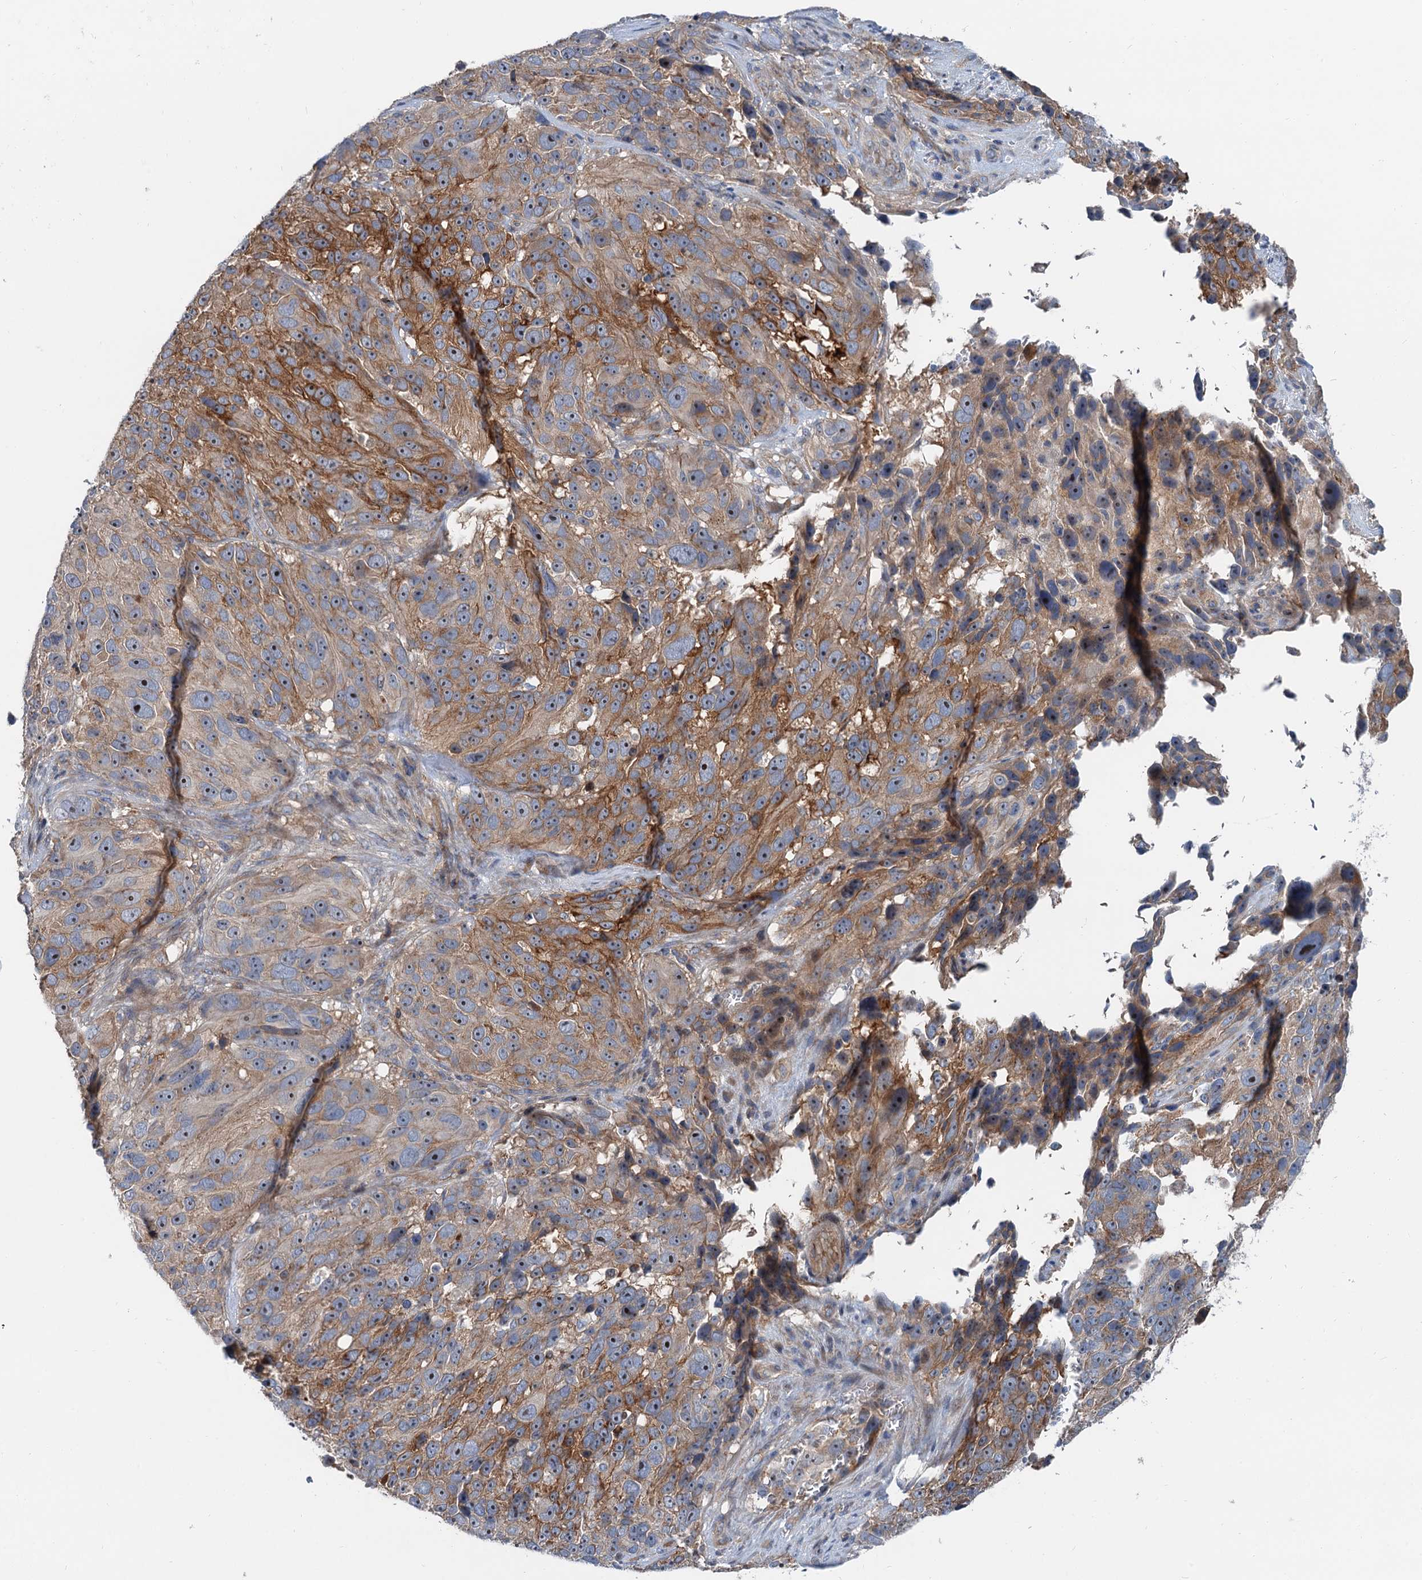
{"staining": {"intensity": "moderate", "quantity": "25%-75%", "location": "cytoplasmic/membranous"}, "tissue": "melanoma", "cell_type": "Tumor cells", "image_type": "cancer", "snomed": [{"axis": "morphology", "description": "Malignant melanoma, NOS"}, {"axis": "topography", "description": "Skin"}], "caption": "Immunohistochemical staining of malignant melanoma displays medium levels of moderate cytoplasmic/membranous protein expression in about 25%-75% of tumor cells.", "gene": "ANKRD26", "patient": {"sex": "male", "age": 84}}